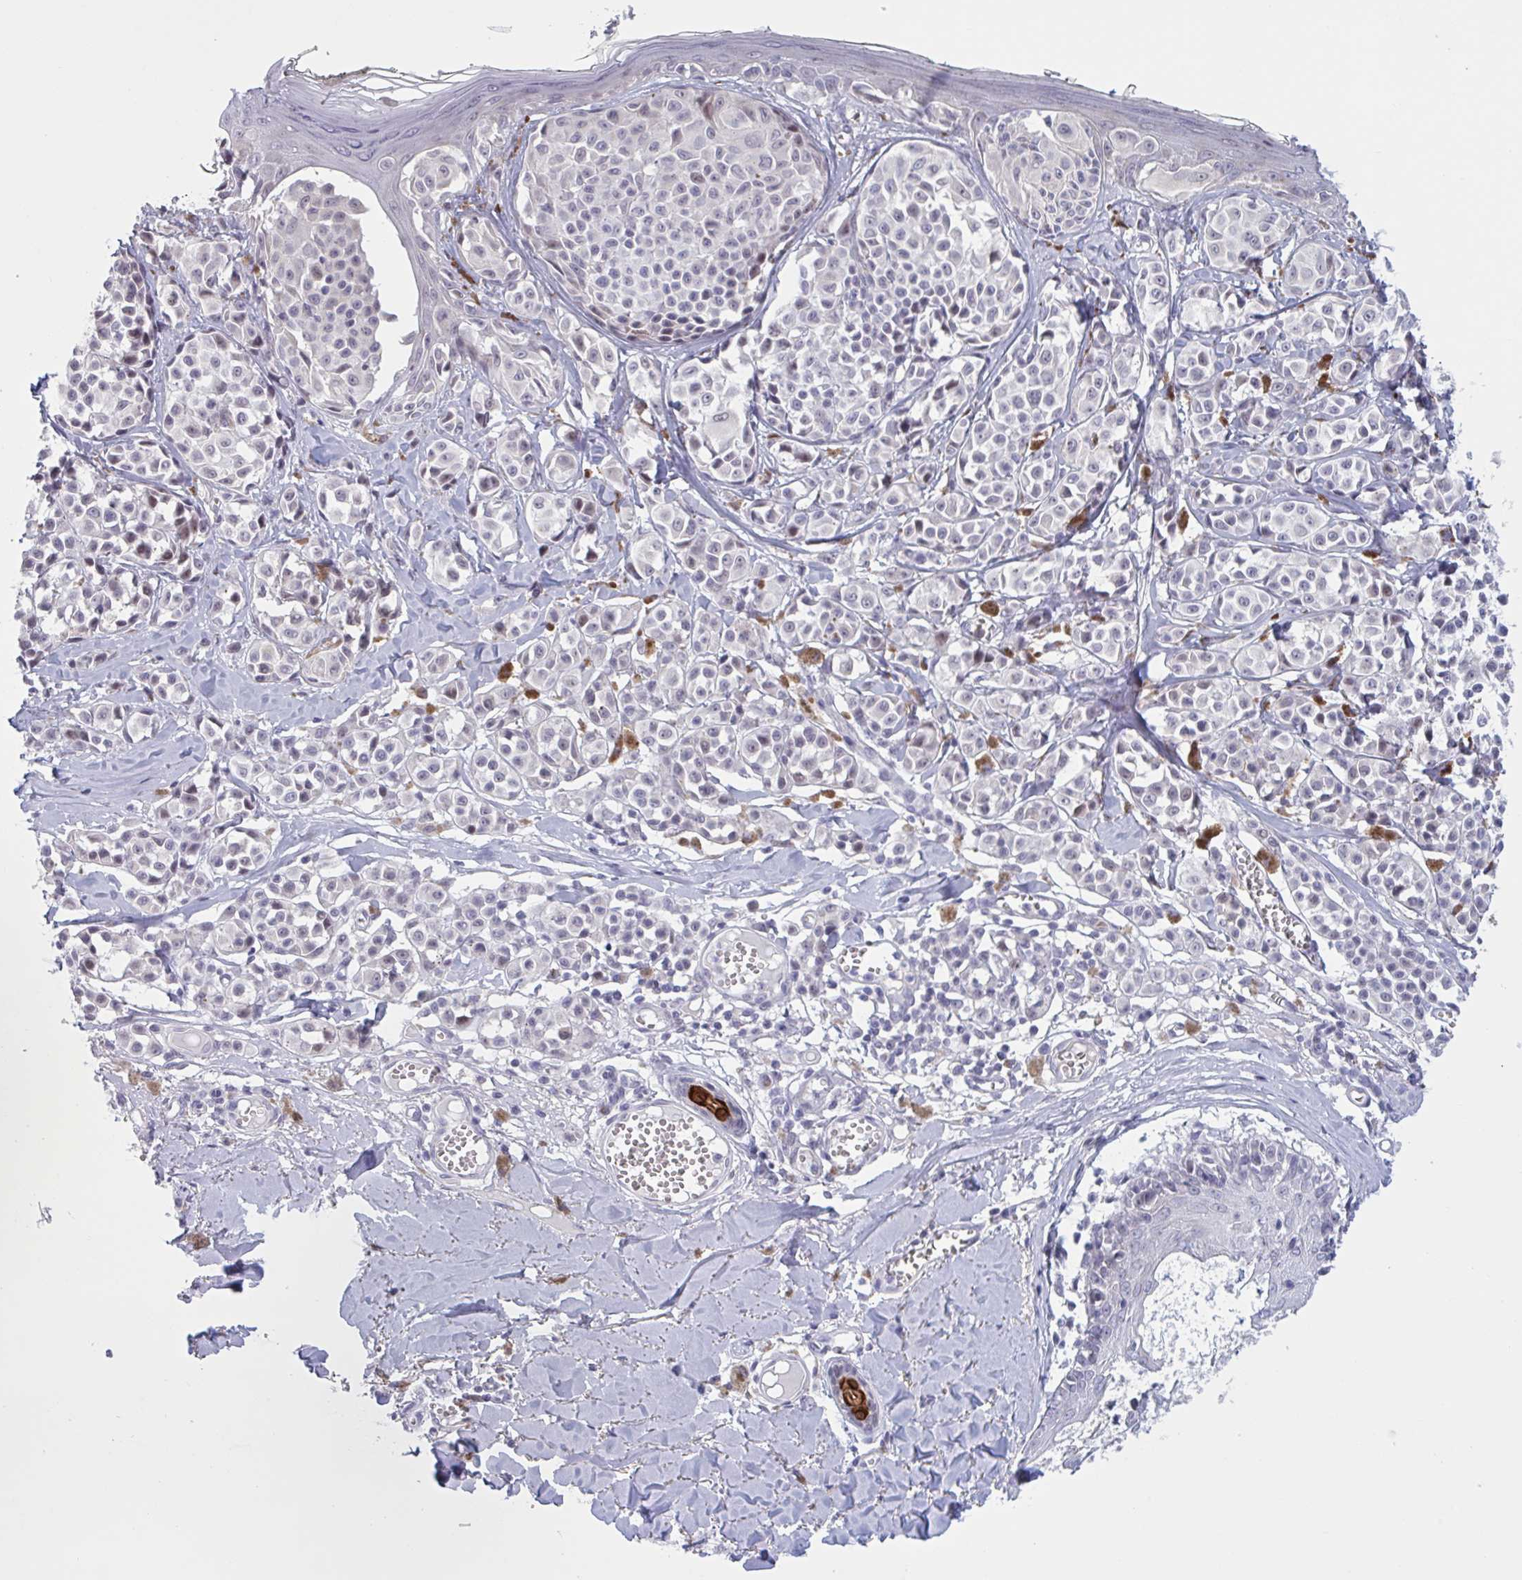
{"staining": {"intensity": "negative", "quantity": "none", "location": "none"}, "tissue": "melanoma", "cell_type": "Tumor cells", "image_type": "cancer", "snomed": [{"axis": "morphology", "description": "Malignant melanoma, NOS"}, {"axis": "topography", "description": "Skin"}], "caption": "Protein analysis of malignant melanoma shows no significant staining in tumor cells. (DAB immunohistochemistry visualized using brightfield microscopy, high magnification).", "gene": "HSD11B2", "patient": {"sex": "female", "age": 43}}